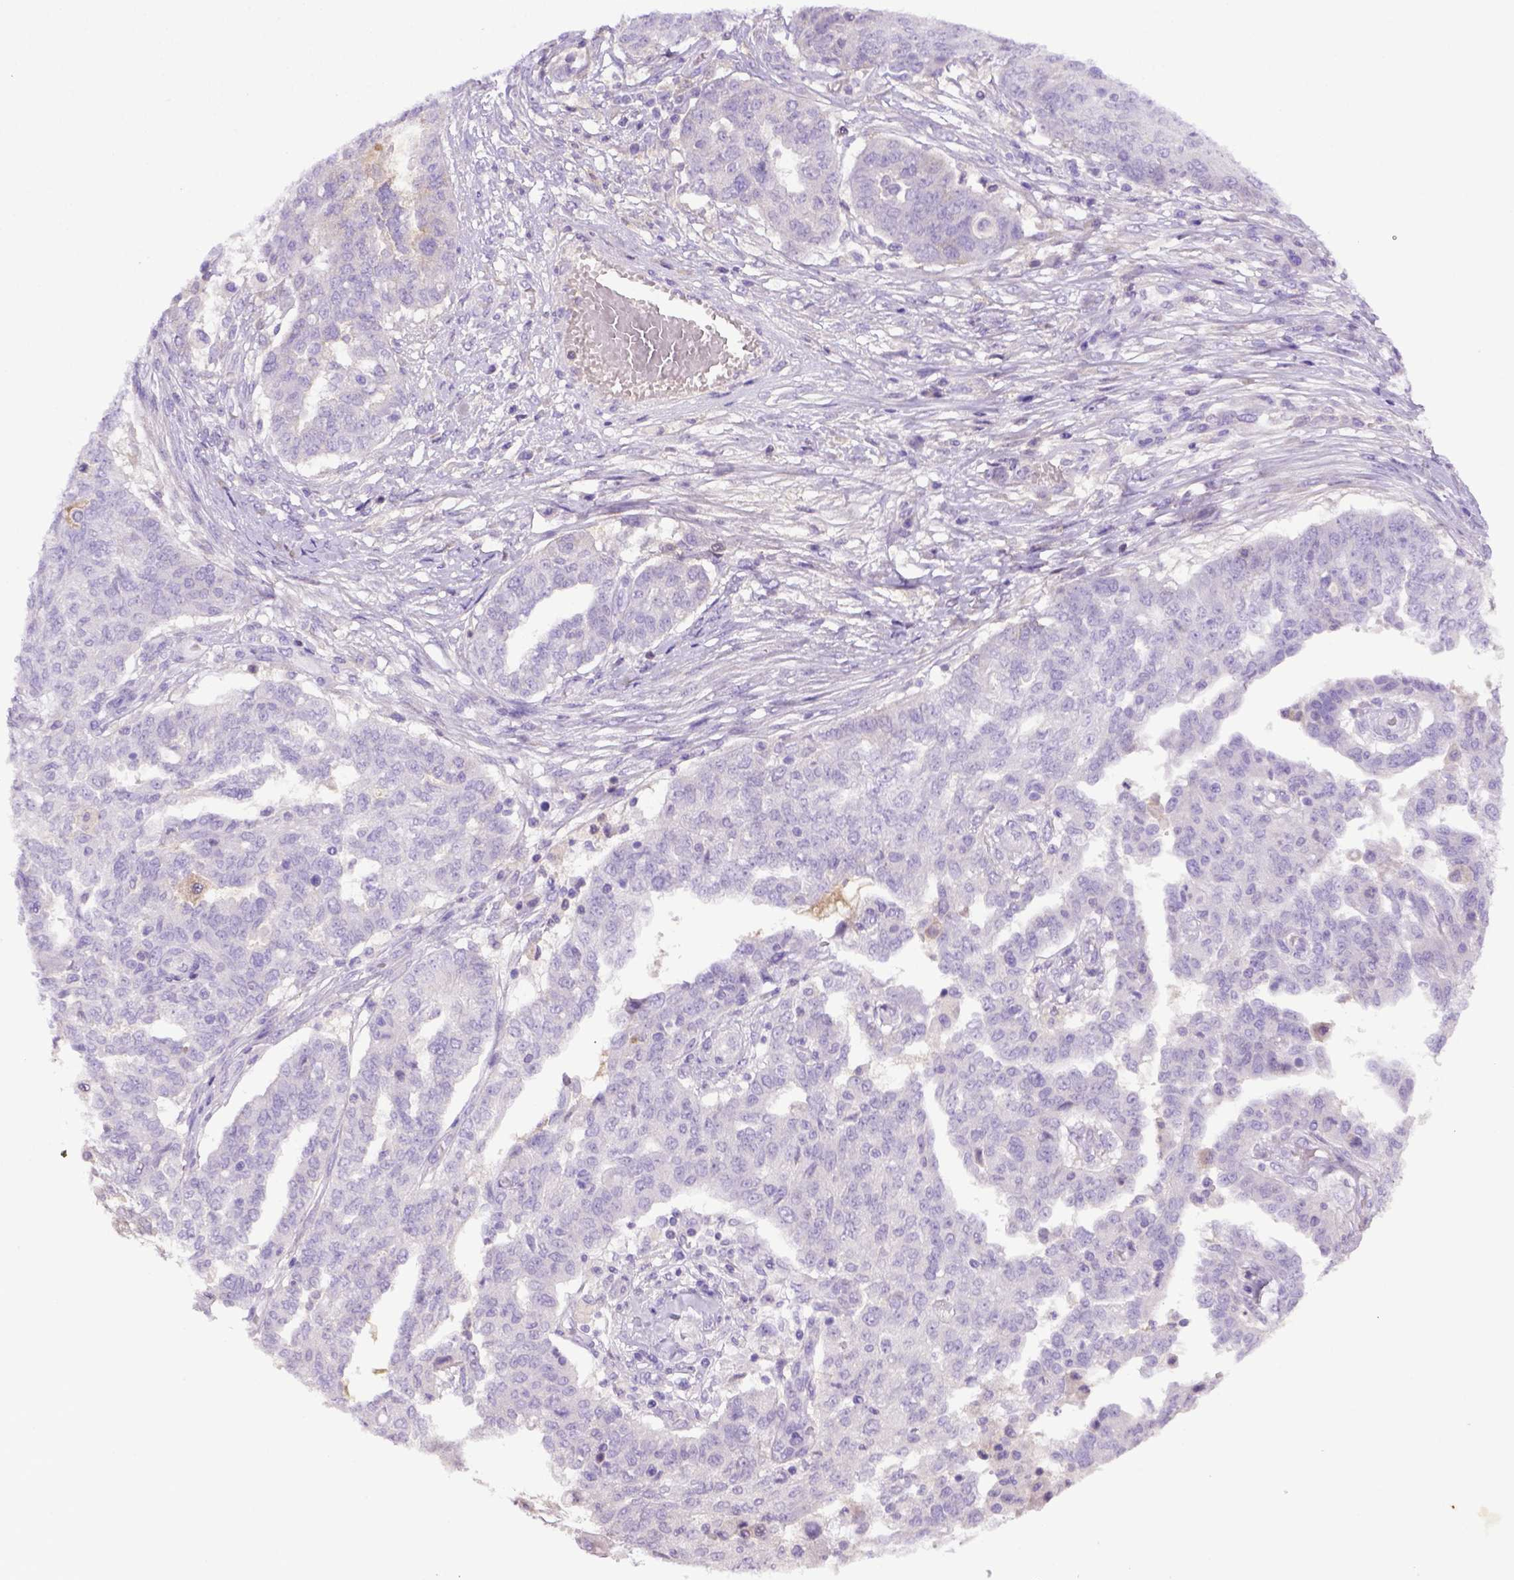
{"staining": {"intensity": "negative", "quantity": "none", "location": "none"}, "tissue": "ovarian cancer", "cell_type": "Tumor cells", "image_type": "cancer", "snomed": [{"axis": "morphology", "description": "Cystadenocarcinoma, serous, NOS"}, {"axis": "topography", "description": "Ovary"}], "caption": "Tumor cells show no significant protein expression in serous cystadenocarcinoma (ovarian).", "gene": "ITIH4", "patient": {"sex": "female", "age": 67}}